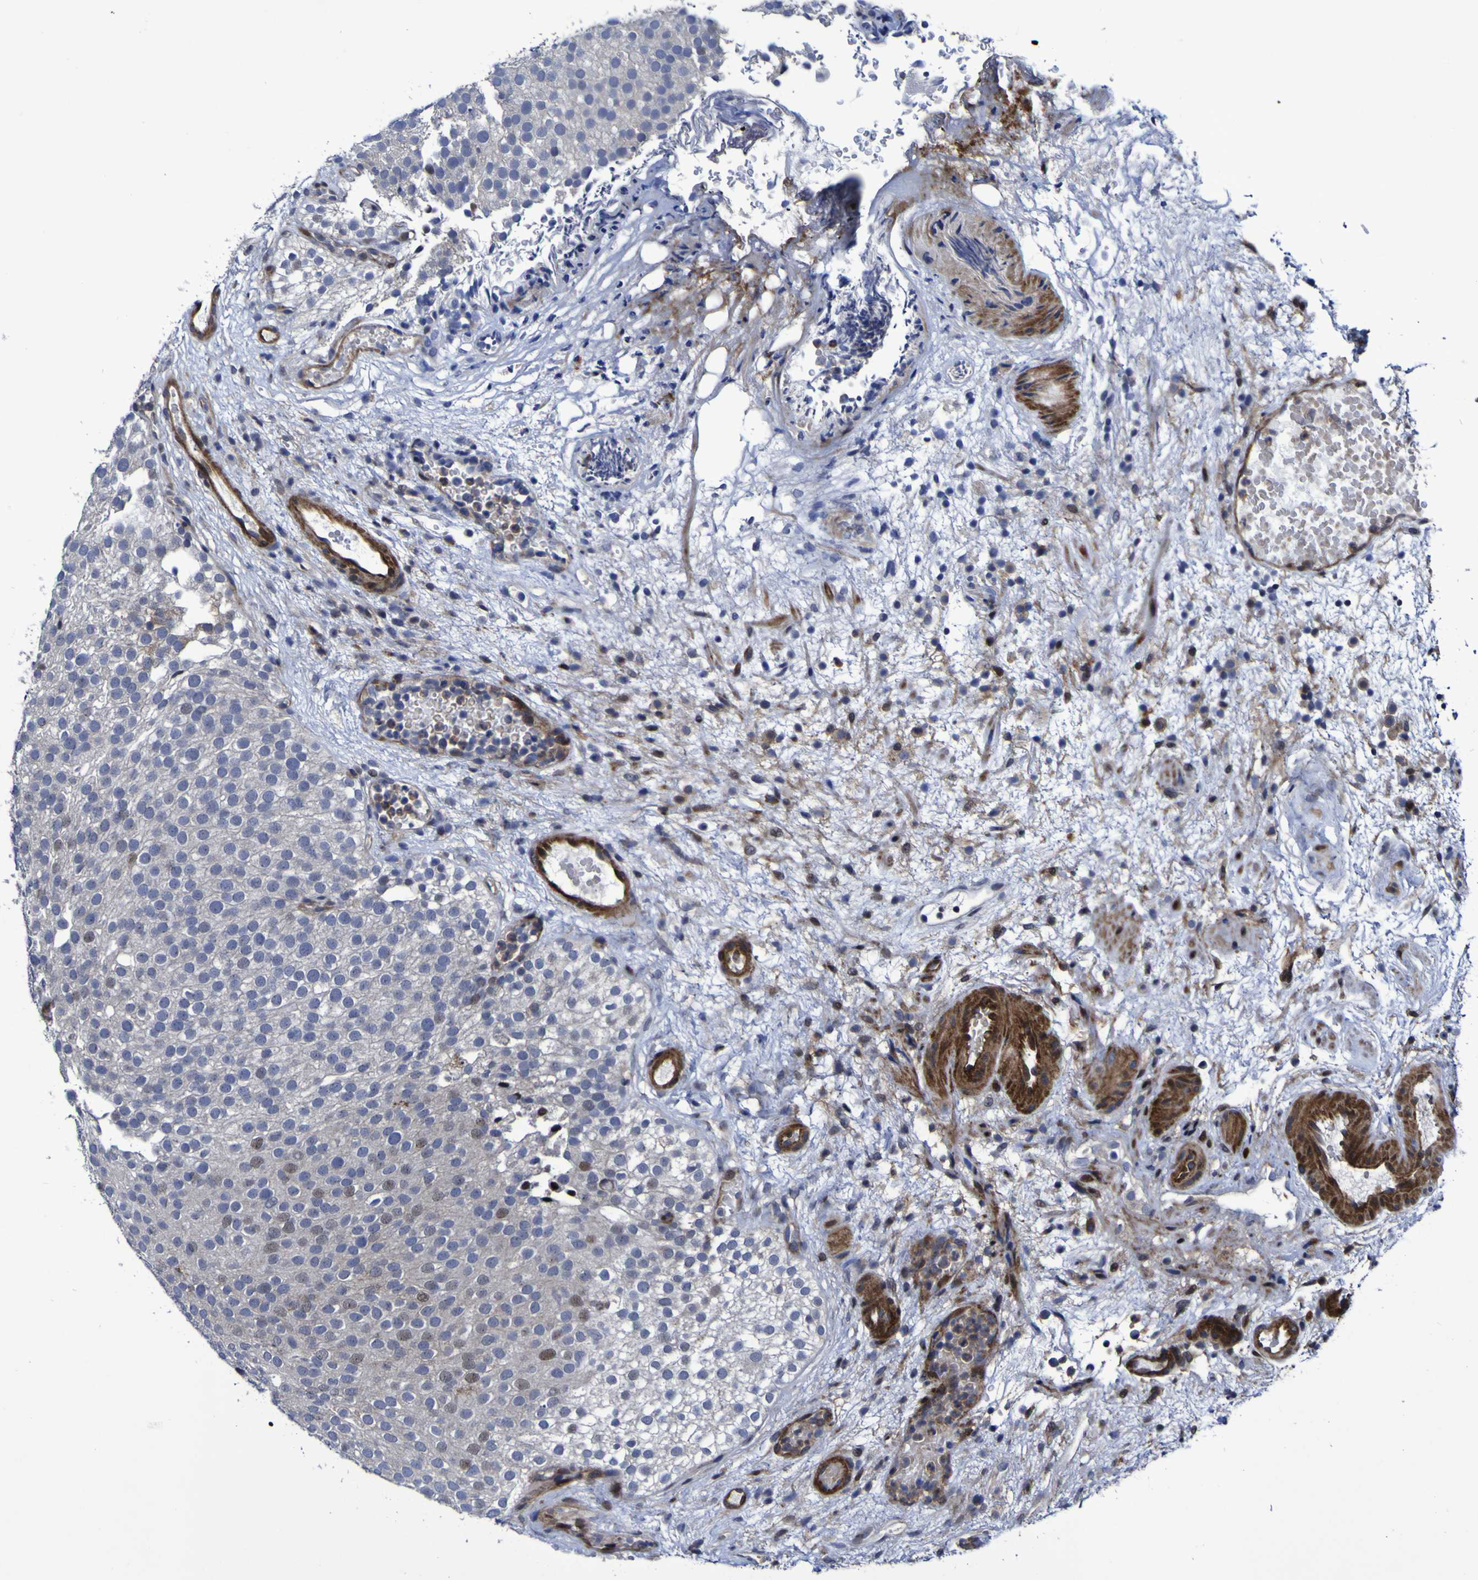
{"staining": {"intensity": "moderate", "quantity": "<25%", "location": "nuclear"}, "tissue": "urothelial cancer", "cell_type": "Tumor cells", "image_type": "cancer", "snomed": [{"axis": "morphology", "description": "Urothelial carcinoma, Low grade"}, {"axis": "topography", "description": "Urinary bladder"}], "caption": "Tumor cells reveal moderate nuclear positivity in approximately <25% of cells in urothelial cancer.", "gene": "MGLL", "patient": {"sex": "male", "age": 78}}